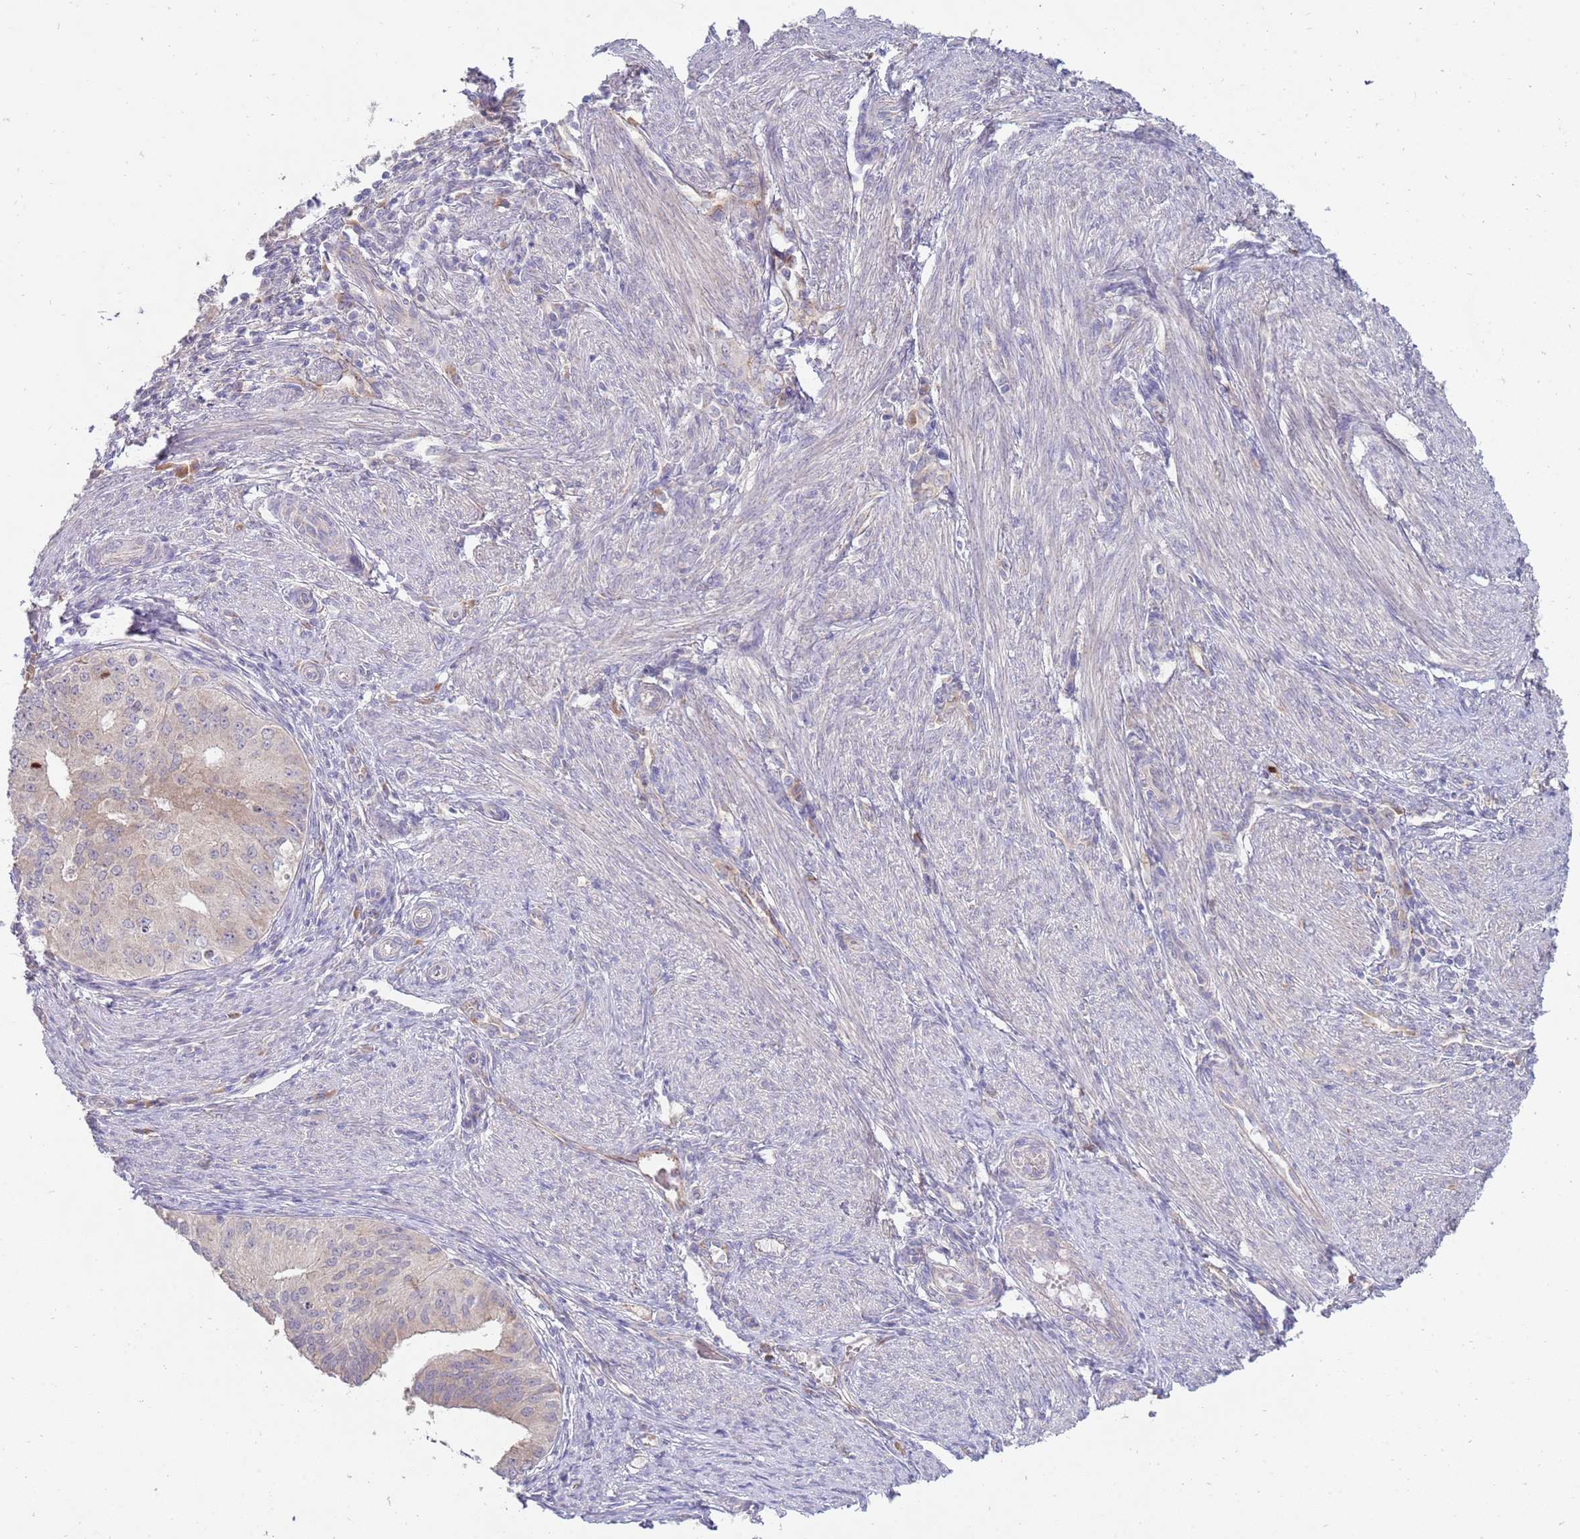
{"staining": {"intensity": "weak", "quantity": "<25%", "location": "cytoplasmic/membranous"}, "tissue": "endometrial cancer", "cell_type": "Tumor cells", "image_type": "cancer", "snomed": [{"axis": "morphology", "description": "Adenocarcinoma, NOS"}, {"axis": "topography", "description": "Endometrium"}], "caption": "The IHC photomicrograph has no significant staining in tumor cells of endometrial adenocarcinoma tissue.", "gene": "NMUR2", "patient": {"sex": "female", "age": 50}}